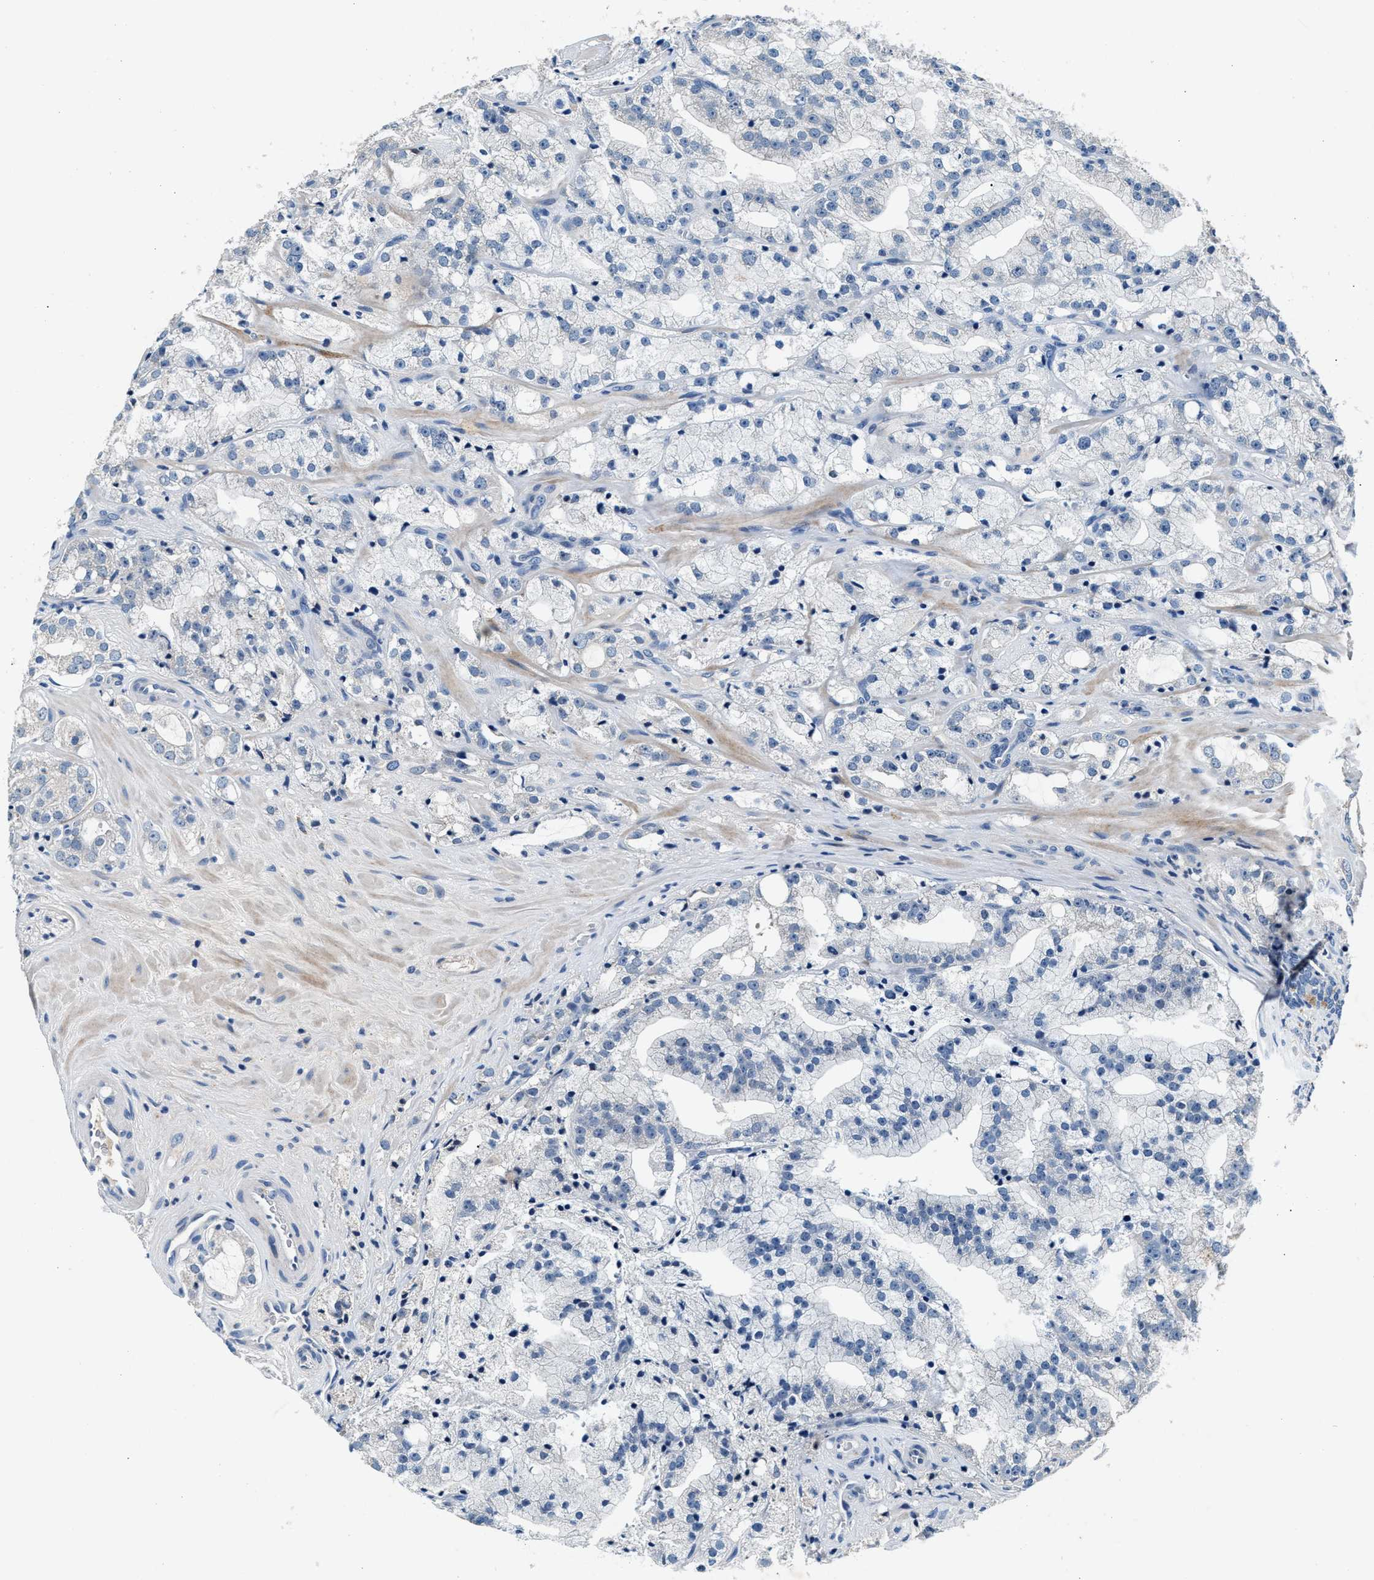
{"staining": {"intensity": "negative", "quantity": "none", "location": "none"}, "tissue": "prostate cancer", "cell_type": "Tumor cells", "image_type": "cancer", "snomed": [{"axis": "morphology", "description": "Adenocarcinoma, High grade"}, {"axis": "topography", "description": "Prostate"}], "caption": "There is no significant expression in tumor cells of adenocarcinoma (high-grade) (prostate).", "gene": "DENND6B", "patient": {"sex": "male", "age": 64}}